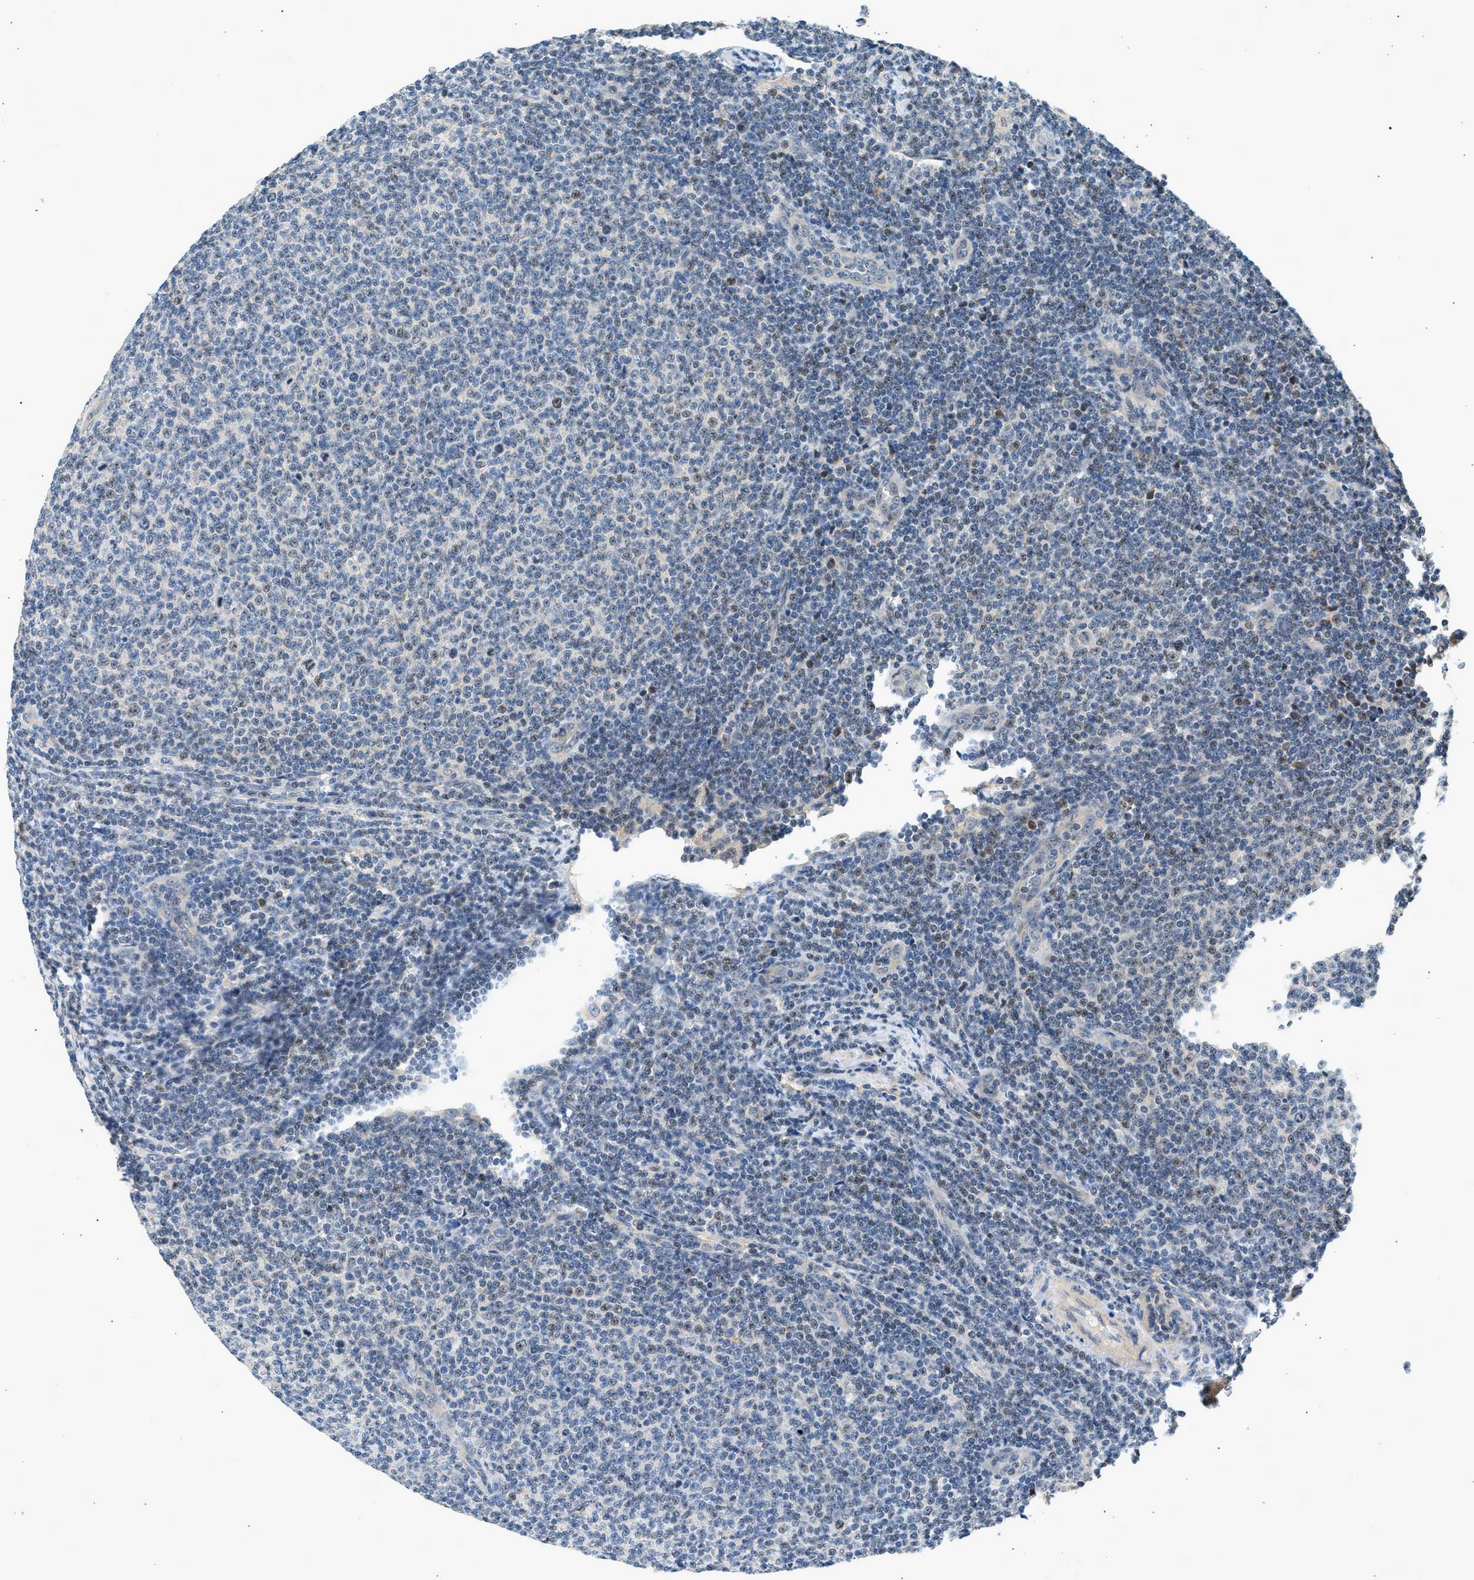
{"staining": {"intensity": "negative", "quantity": "none", "location": "none"}, "tissue": "lymphoma", "cell_type": "Tumor cells", "image_type": "cancer", "snomed": [{"axis": "morphology", "description": "Malignant lymphoma, non-Hodgkin's type, Low grade"}, {"axis": "topography", "description": "Lymph node"}], "caption": "High power microscopy photomicrograph of an immunohistochemistry photomicrograph of low-grade malignant lymphoma, non-Hodgkin's type, revealing no significant positivity in tumor cells.", "gene": "WDR31", "patient": {"sex": "male", "age": 66}}